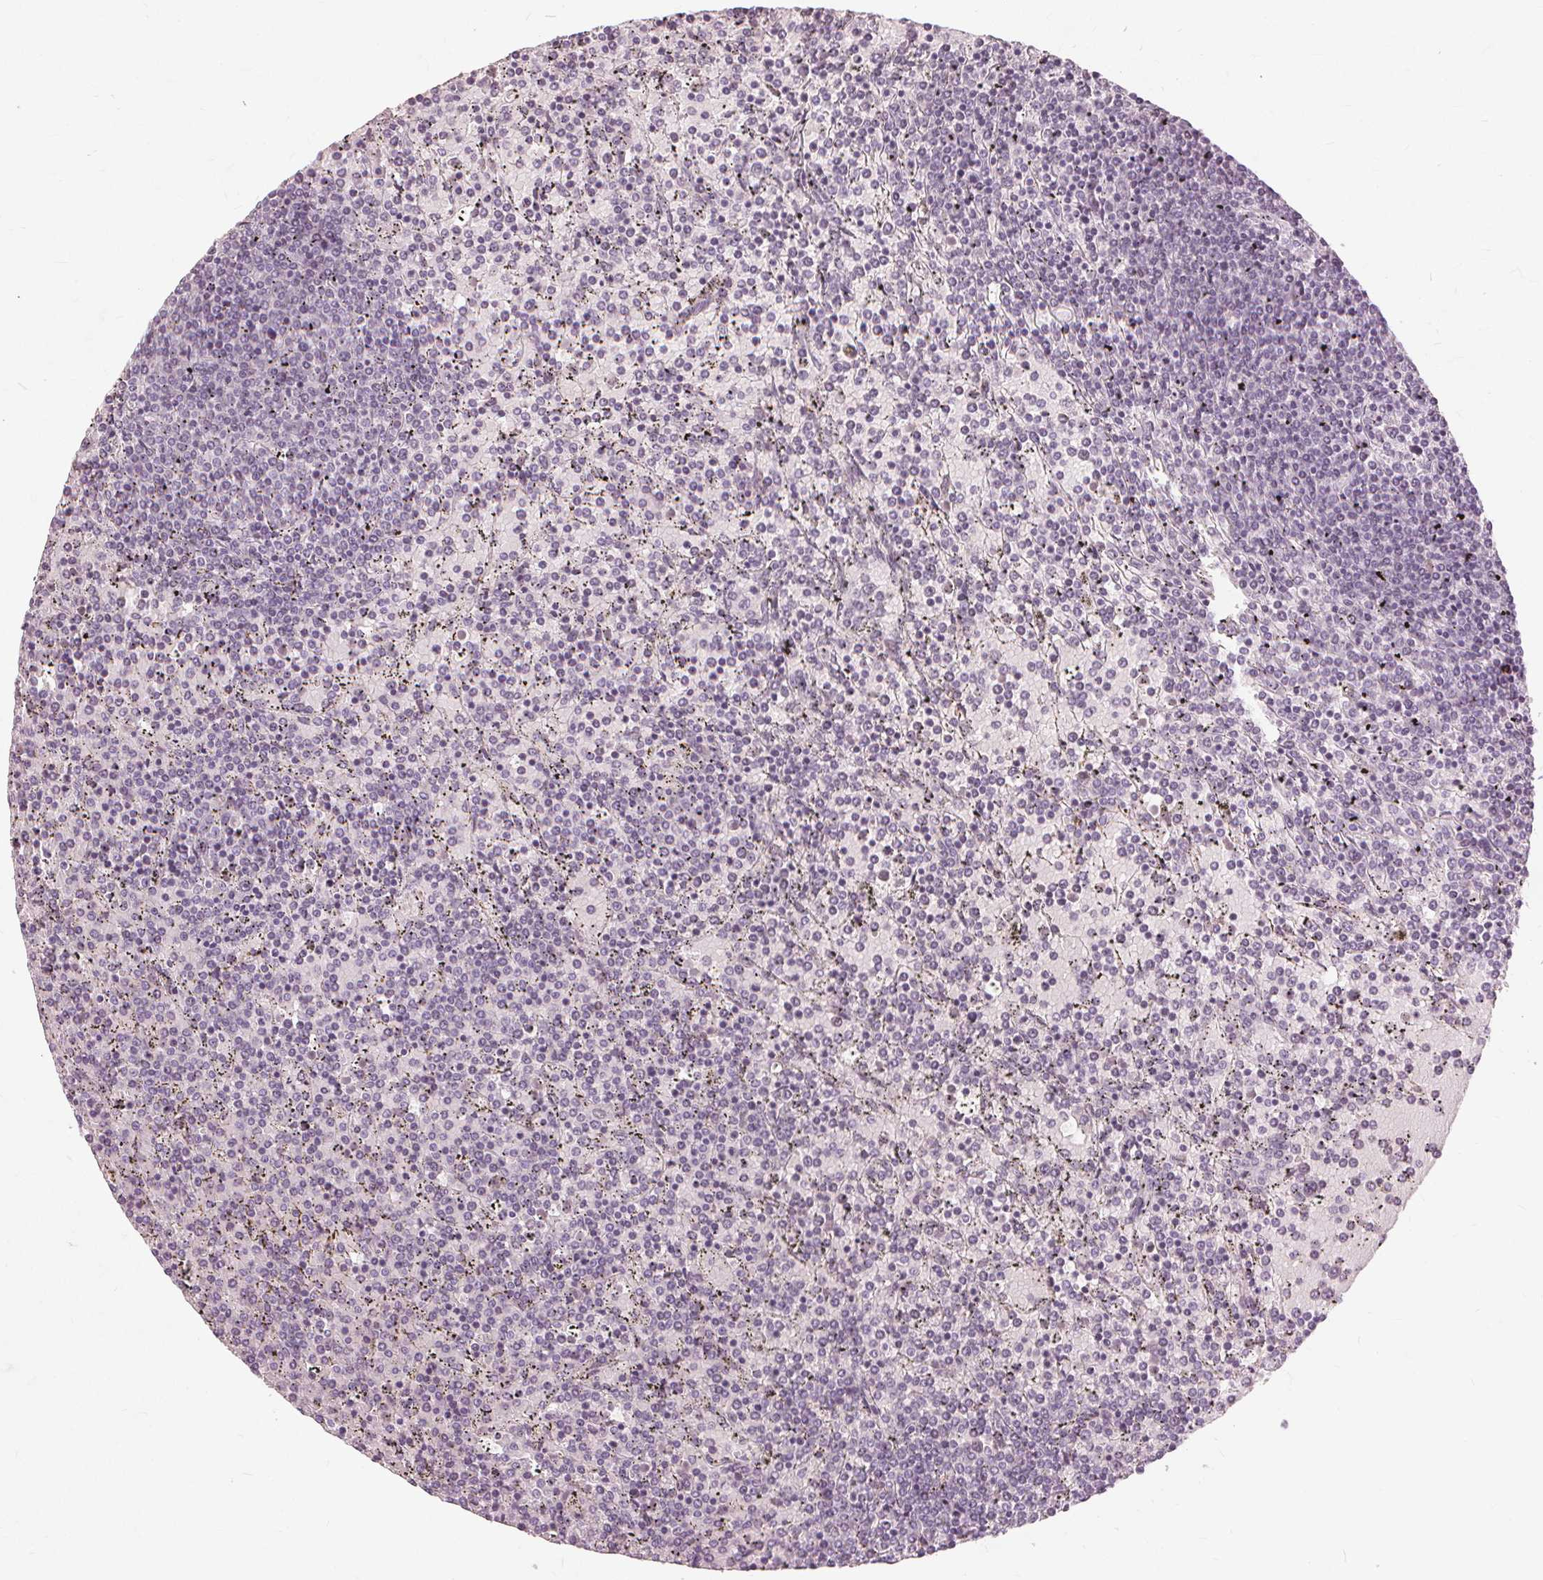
{"staining": {"intensity": "negative", "quantity": "none", "location": "none"}, "tissue": "lymphoma", "cell_type": "Tumor cells", "image_type": "cancer", "snomed": [{"axis": "morphology", "description": "Malignant lymphoma, non-Hodgkin's type, Low grade"}, {"axis": "topography", "description": "Spleen"}], "caption": "This is an IHC image of human malignant lymphoma, non-Hodgkin's type (low-grade). There is no positivity in tumor cells.", "gene": "SFTPD", "patient": {"sex": "female", "age": 77}}